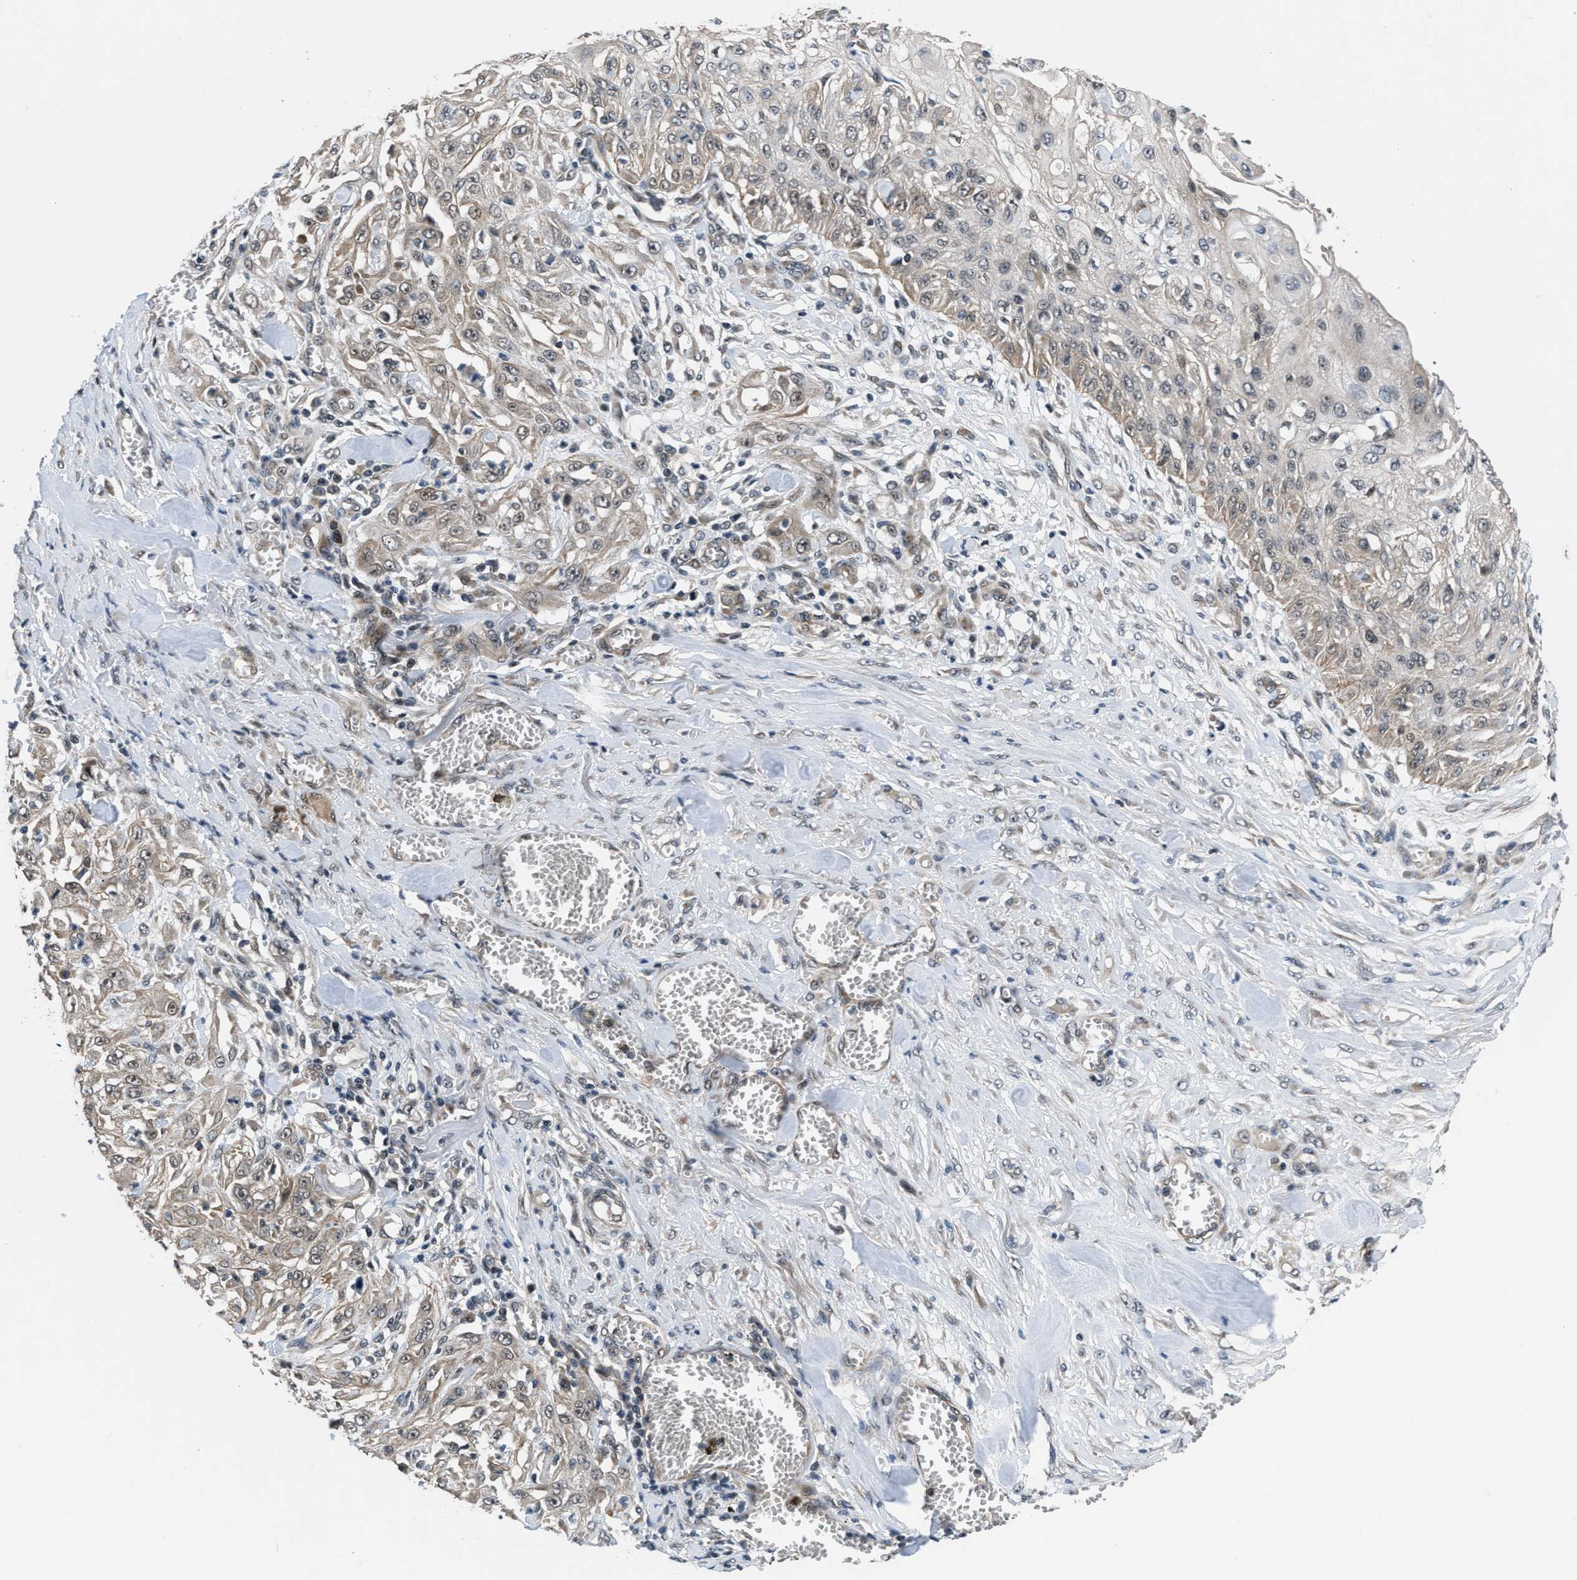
{"staining": {"intensity": "moderate", "quantity": ">75%", "location": "cytoplasmic/membranous,nuclear"}, "tissue": "skin cancer", "cell_type": "Tumor cells", "image_type": "cancer", "snomed": [{"axis": "morphology", "description": "Squamous cell carcinoma, NOS"}, {"axis": "morphology", "description": "Squamous cell carcinoma, metastatic, NOS"}, {"axis": "topography", "description": "Skin"}, {"axis": "topography", "description": "Lymph node"}], "caption": "Immunohistochemistry photomicrograph of neoplastic tissue: skin cancer (metastatic squamous cell carcinoma) stained using IHC shows medium levels of moderate protein expression localized specifically in the cytoplasmic/membranous and nuclear of tumor cells, appearing as a cytoplasmic/membranous and nuclear brown color.", "gene": "SETD5", "patient": {"sex": "male", "age": 75}}